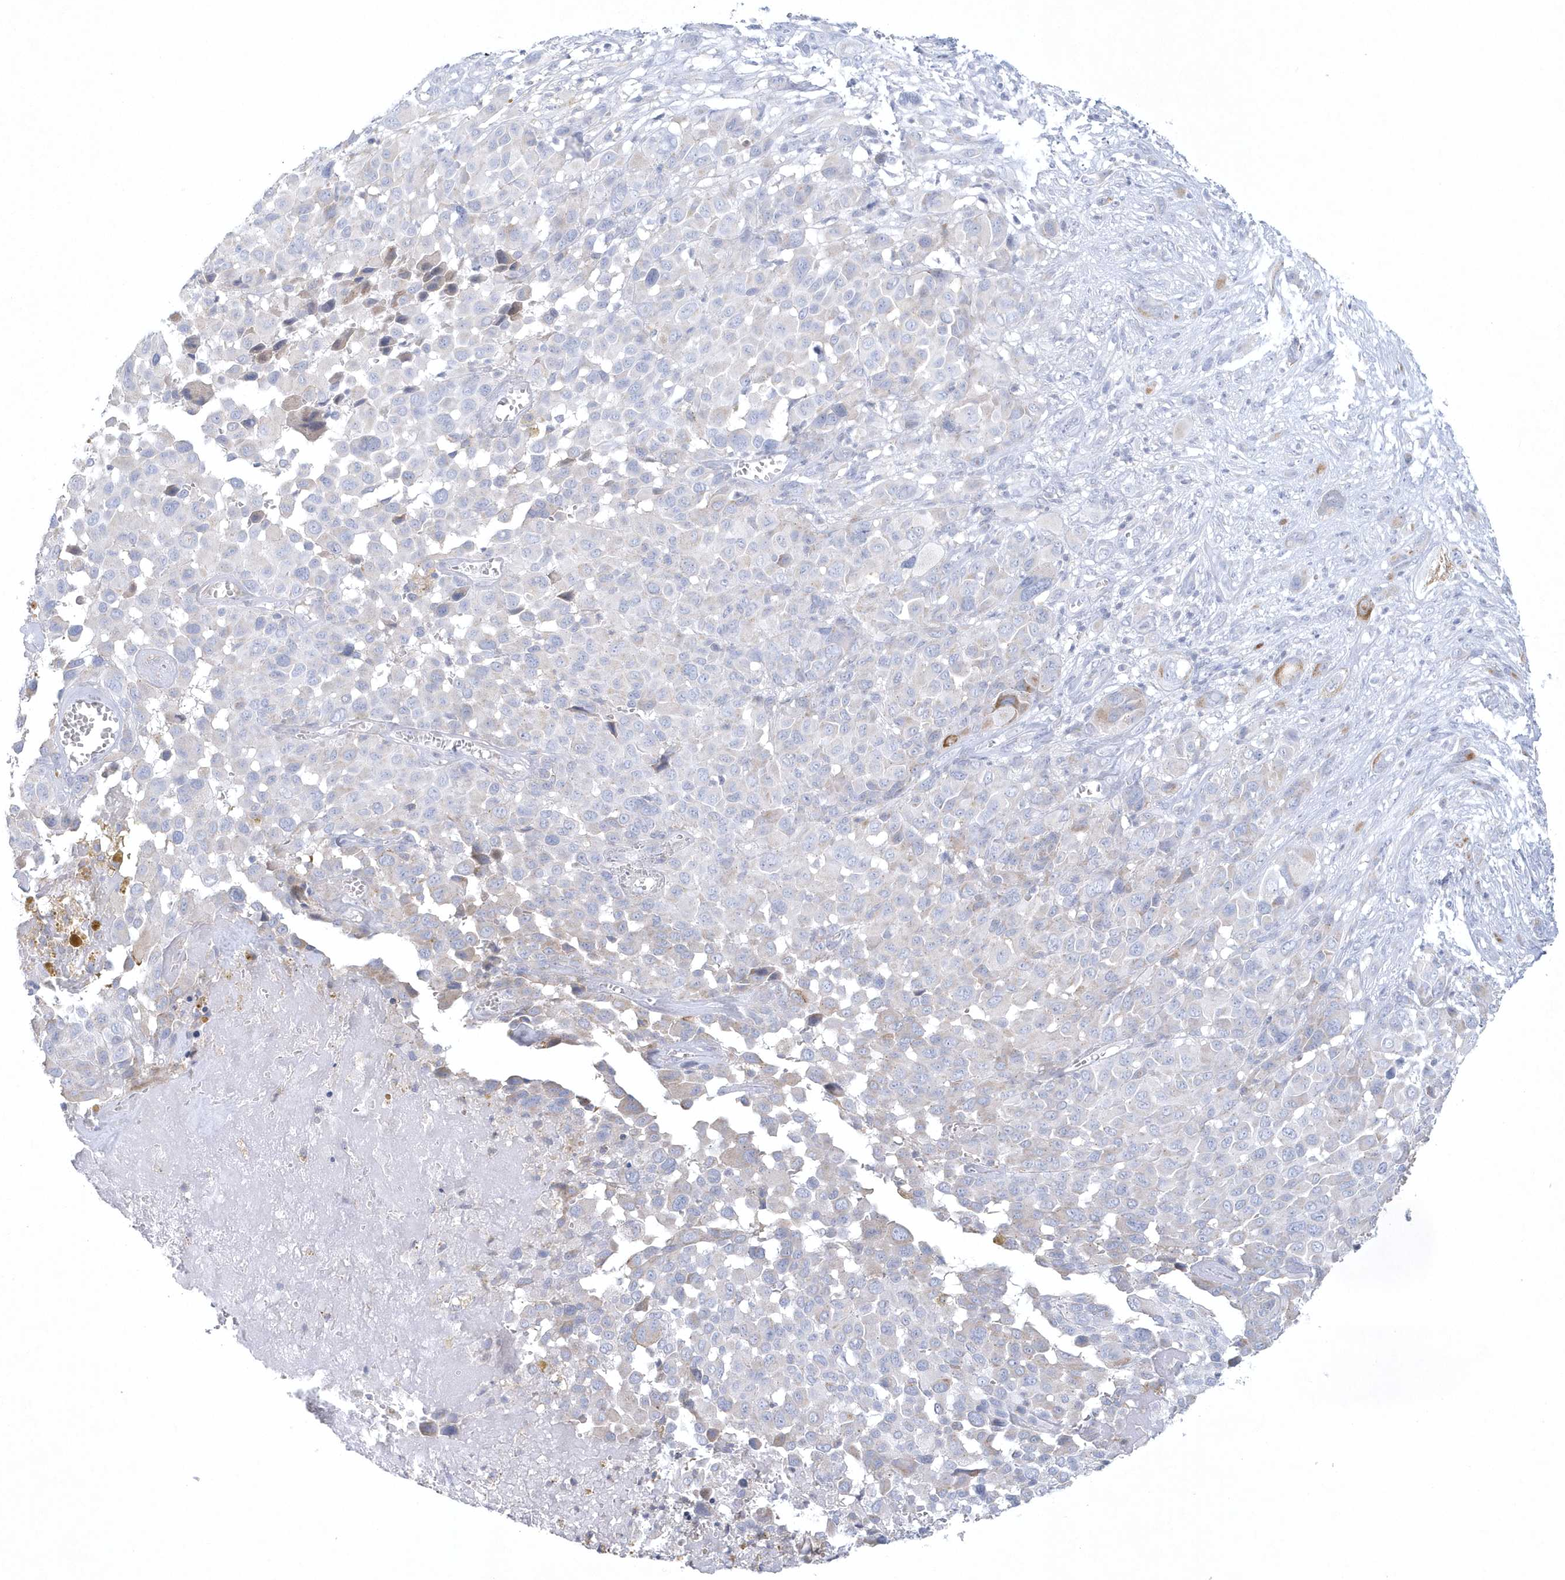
{"staining": {"intensity": "negative", "quantity": "none", "location": "none"}, "tissue": "melanoma", "cell_type": "Tumor cells", "image_type": "cancer", "snomed": [{"axis": "morphology", "description": "Malignant melanoma, NOS"}, {"axis": "topography", "description": "Skin of trunk"}], "caption": "Malignant melanoma stained for a protein using IHC demonstrates no positivity tumor cells.", "gene": "NIPAL1", "patient": {"sex": "male", "age": 71}}